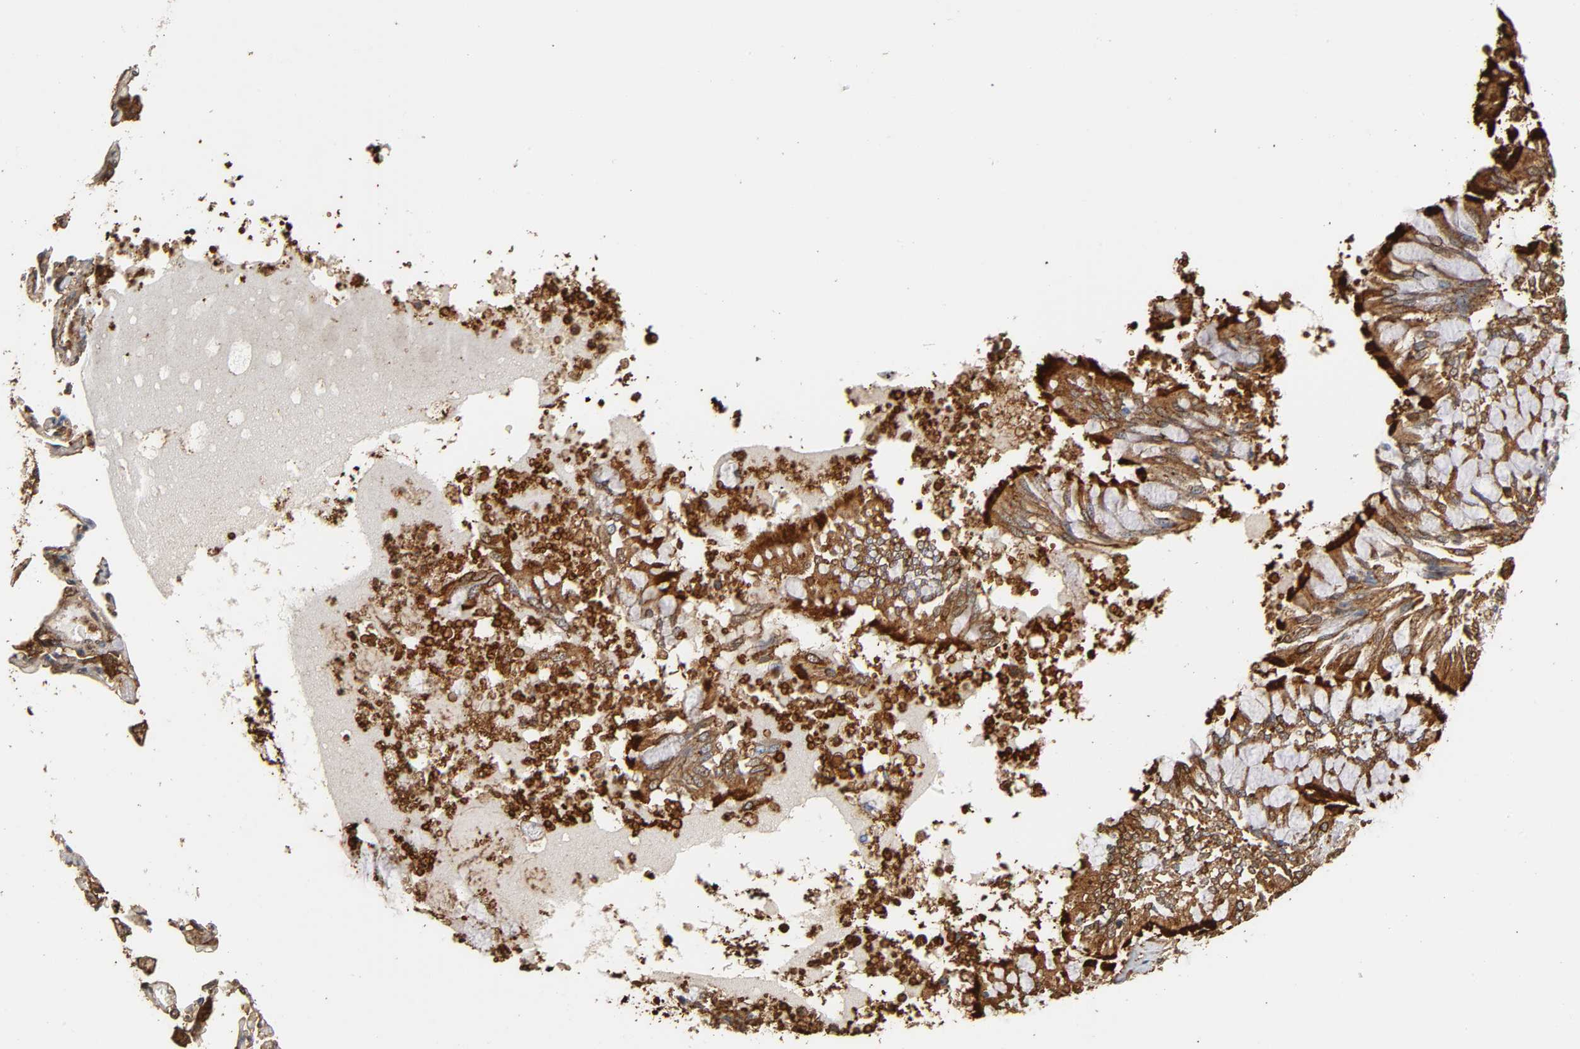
{"staining": {"intensity": "strong", "quantity": ">75%", "location": "cytoplasmic/membranous"}, "tissue": "bronchus", "cell_type": "Respiratory epithelial cells", "image_type": "normal", "snomed": [{"axis": "morphology", "description": "Normal tissue, NOS"}, {"axis": "topography", "description": "Cartilage tissue"}, {"axis": "topography", "description": "Bronchus"}, {"axis": "topography", "description": "Lung"}, {"axis": "topography", "description": "Peripheral nerve tissue"}], "caption": "A brown stain shows strong cytoplasmic/membranous positivity of a protein in respiratory epithelial cells of normal bronchus. The protein of interest is stained brown, and the nuclei are stained in blue (DAB IHC with brightfield microscopy, high magnification).", "gene": "ANXA11", "patient": {"sex": "female", "age": 49}}